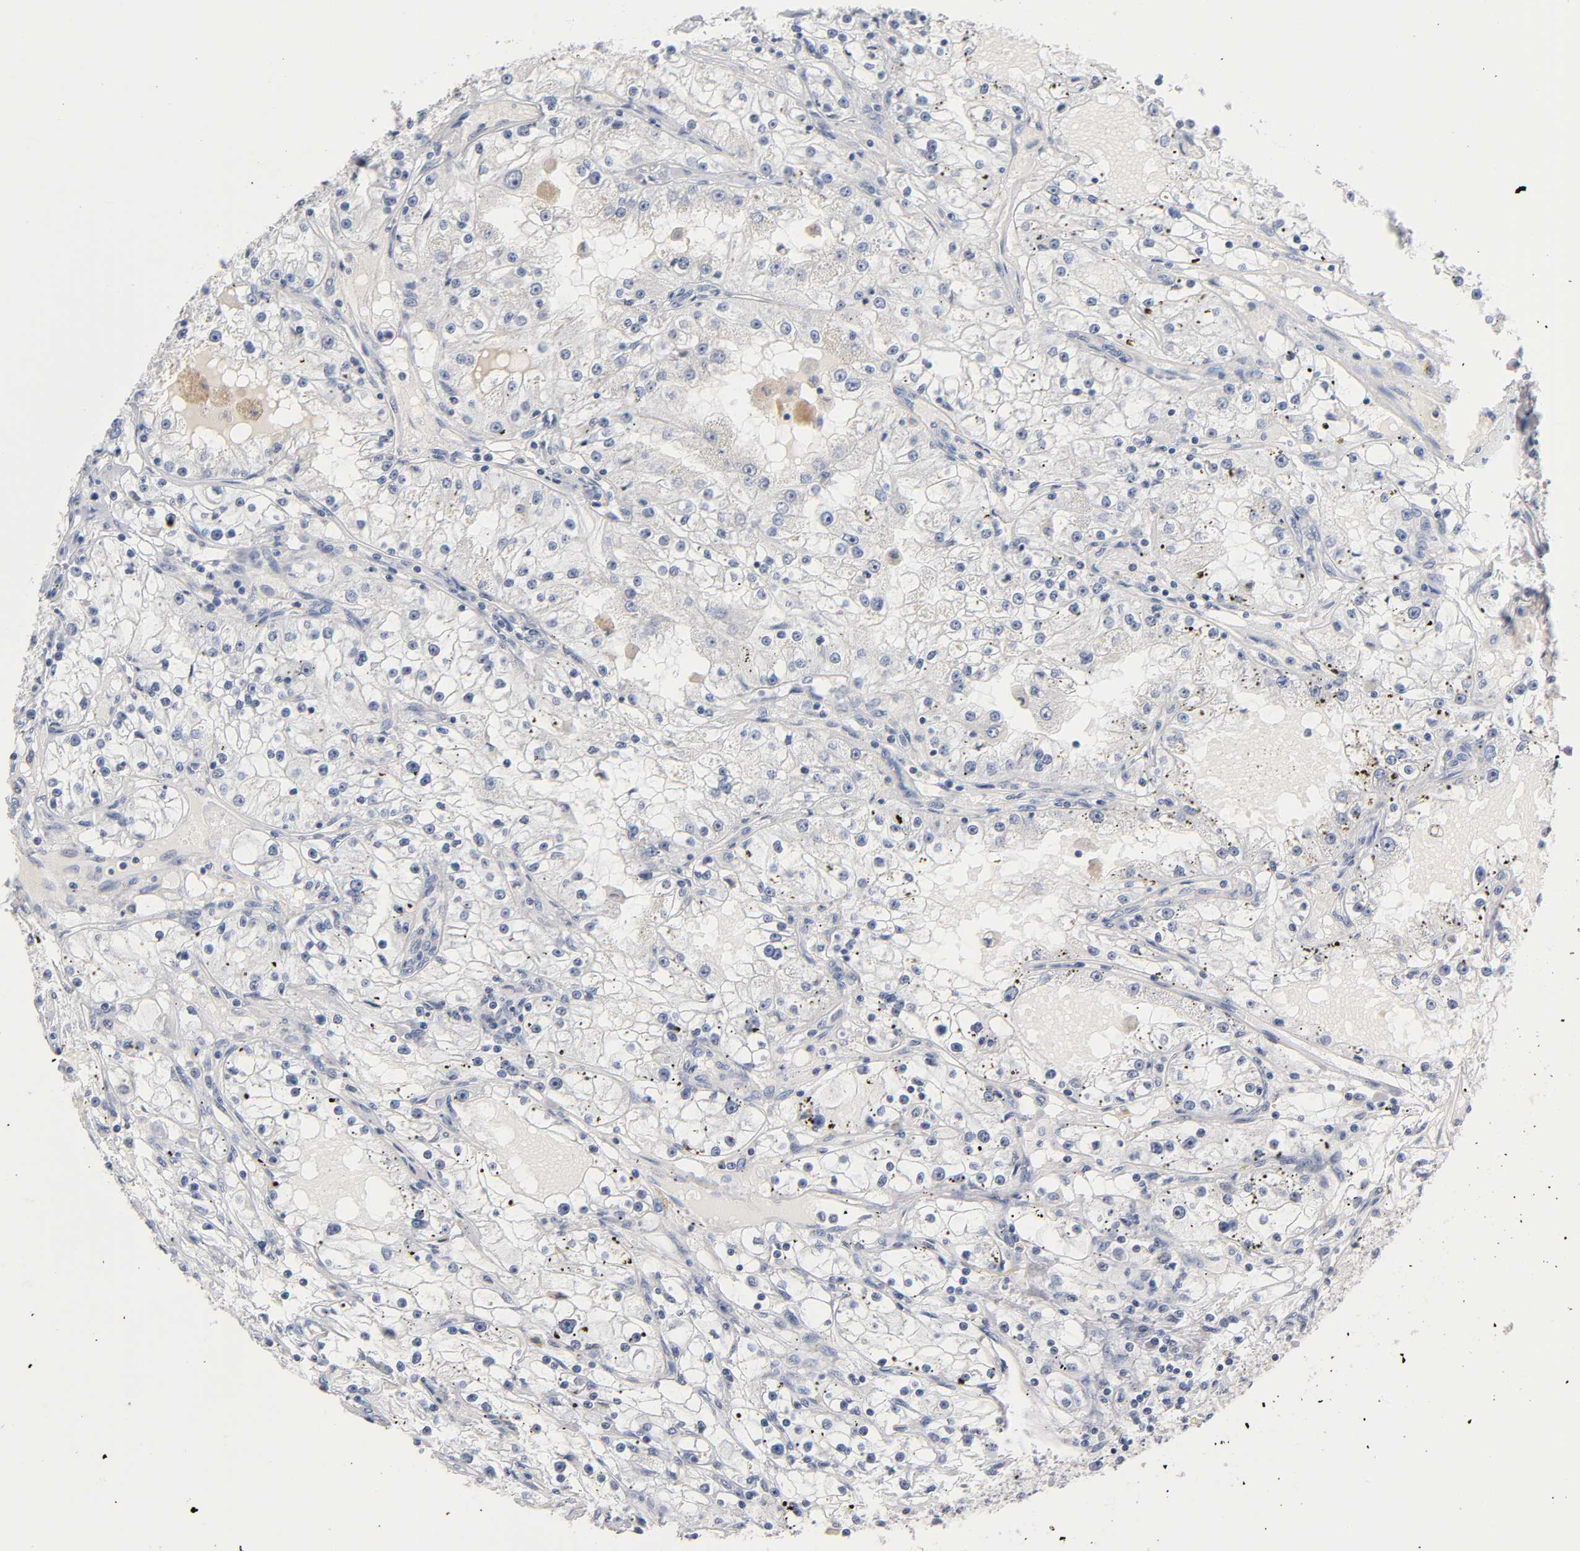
{"staining": {"intensity": "negative", "quantity": "none", "location": "none"}, "tissue": "renal cancer", "cell_type": "Tumor cells", "image_type": "cancer", "snomed": [{"axis": "morphology", "description": "Adenocarcinoma, NOS"}, {"axis": "topography", "description": "Kidney"}], "caption": "Immunohistochemistry (IHC) of human renal adenocarcinoma reveals no positivity in tumor cells.", "gene": "NFATC1", "patient": {"sex": "male", "age": 56}}